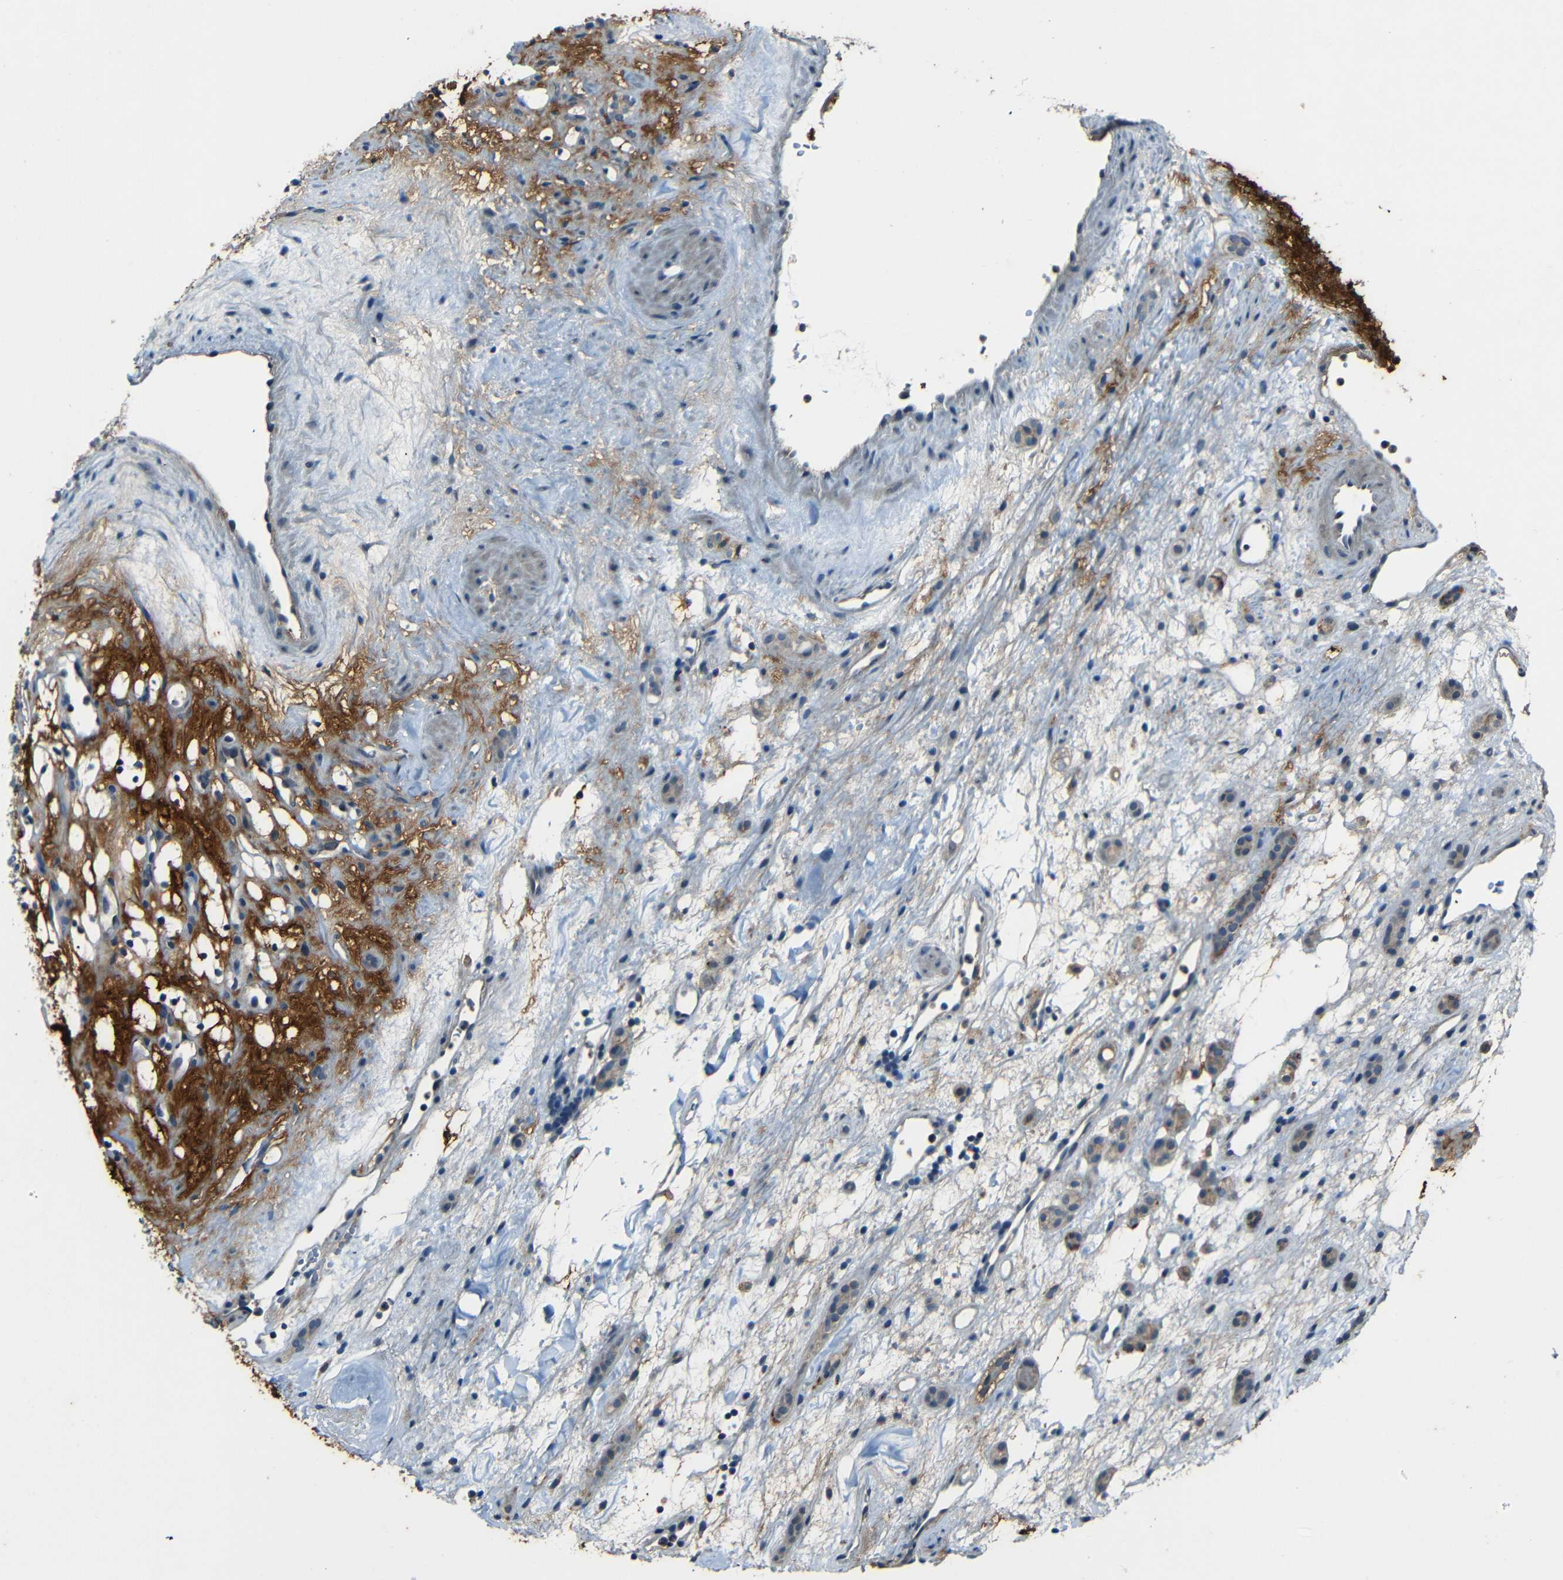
{"staining": {"intensity": "negative", "quantity": "none", "location": "none"}, "tissue": "renal cancer", "cell_type": "Tumor cells", "image_type": "cancer", "snomed": [{"axis": "morphology", "description": "Adenocarcinoma, NOS"}, {"axis": "topography", "description": "Kidney"}], "caption": "Immunohistochemistry (IHC) micrograph of neoplastic tissue: renal cancer stained with DAB (3,3'-diaminobenzidine) exhibits no significant protein expression in tumor cells. (Immunohistochemistry, brightfield microscopy, high magnification).", "gene": "SLA", "patient": {"sex": "female", "age": 60}}